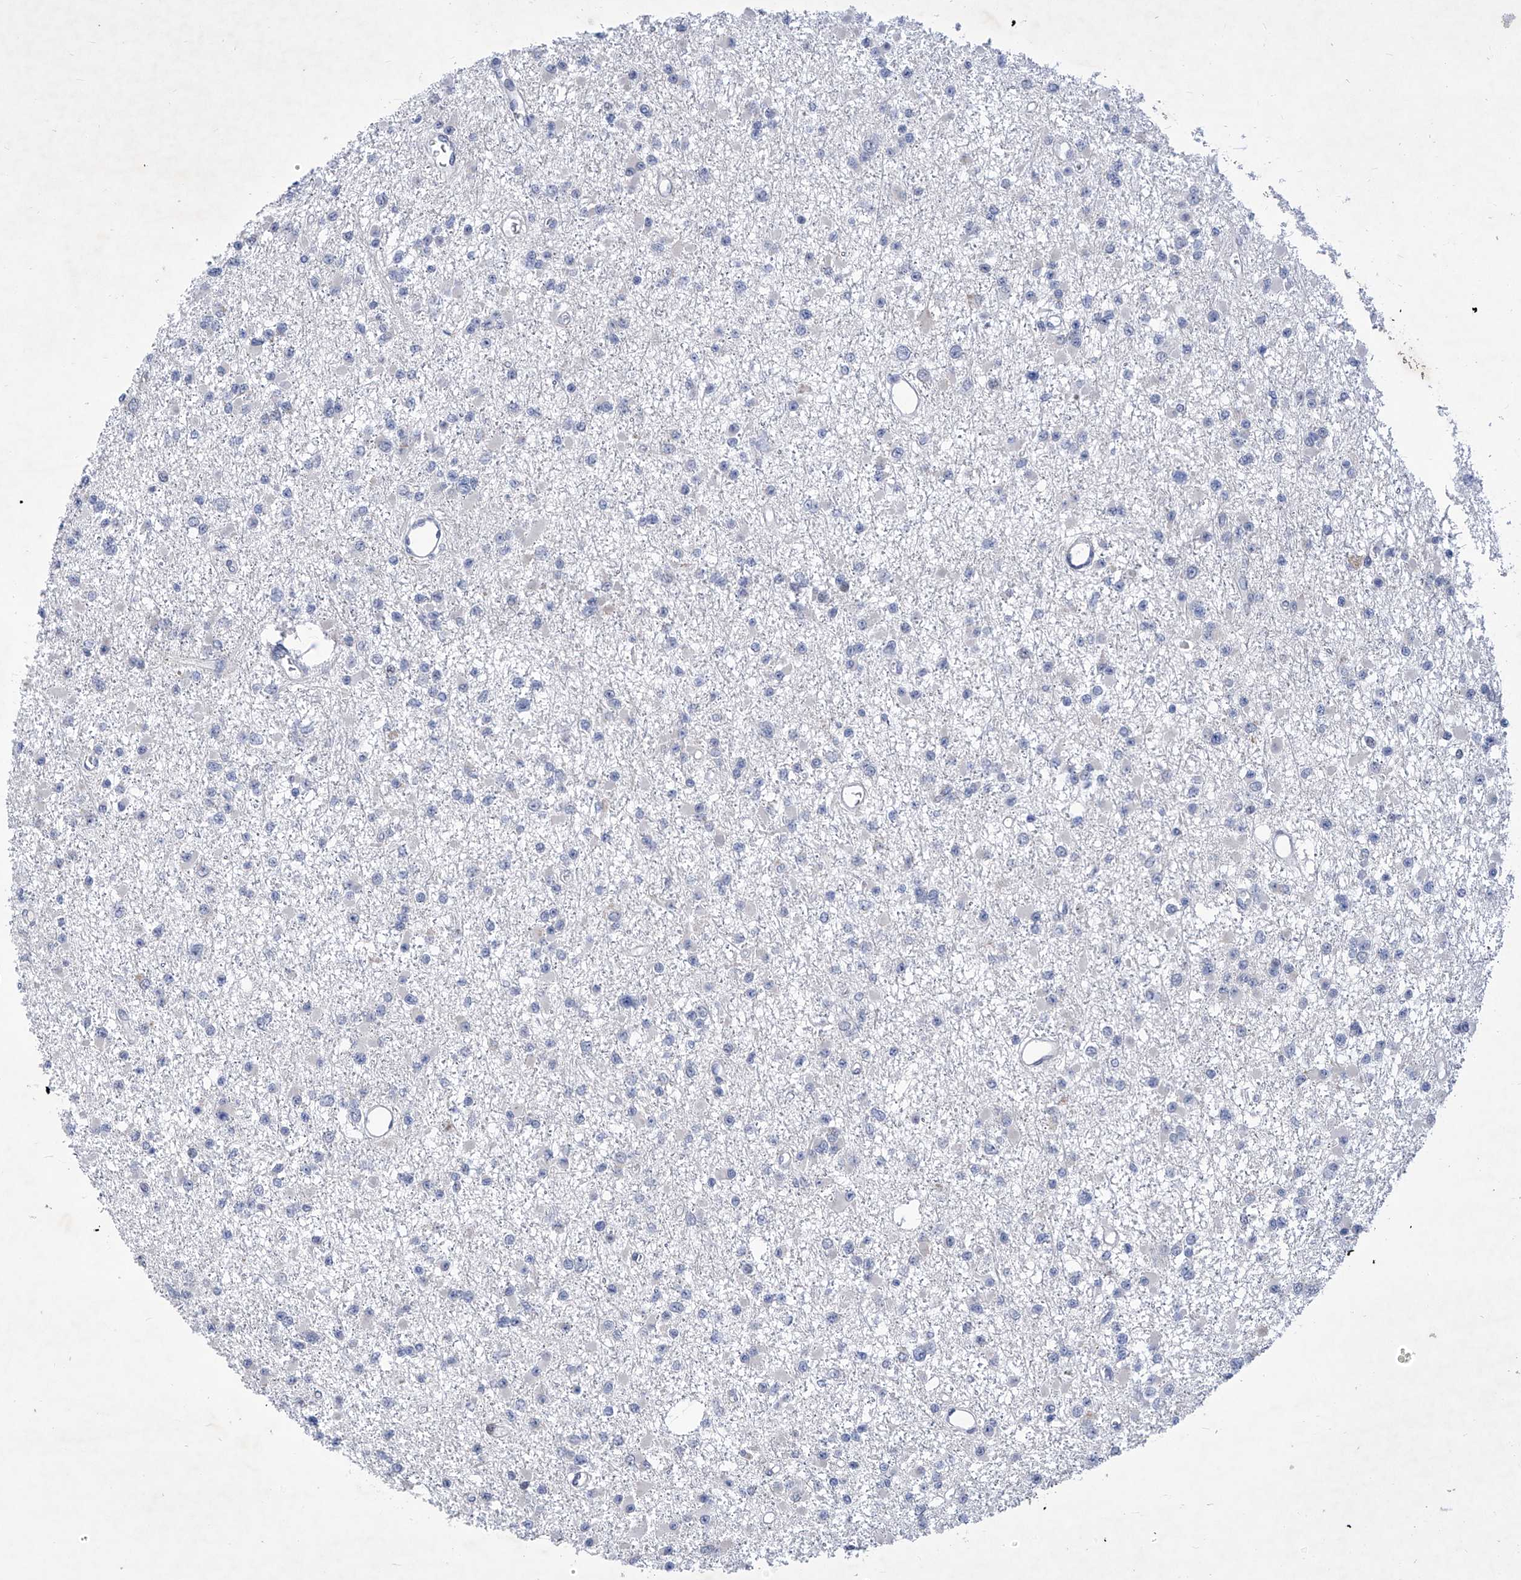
{"staining": {"intensity": "negative", "quantity": "none", "location": "none"}, "tissue": "glioma", "cell_type": "Tumor cells", "image_type": "cancer", "snomed": [{"axis": "morphology", "description": "Glioma, malignant, Low grade"}, {"axis": "topography", "description": "Brain"}], "caption": "The image demonstrates no significant staining in tumor cells of glioma.", "gene": "NUFIP1", "patient": {"sex": "female", "age": 22}}